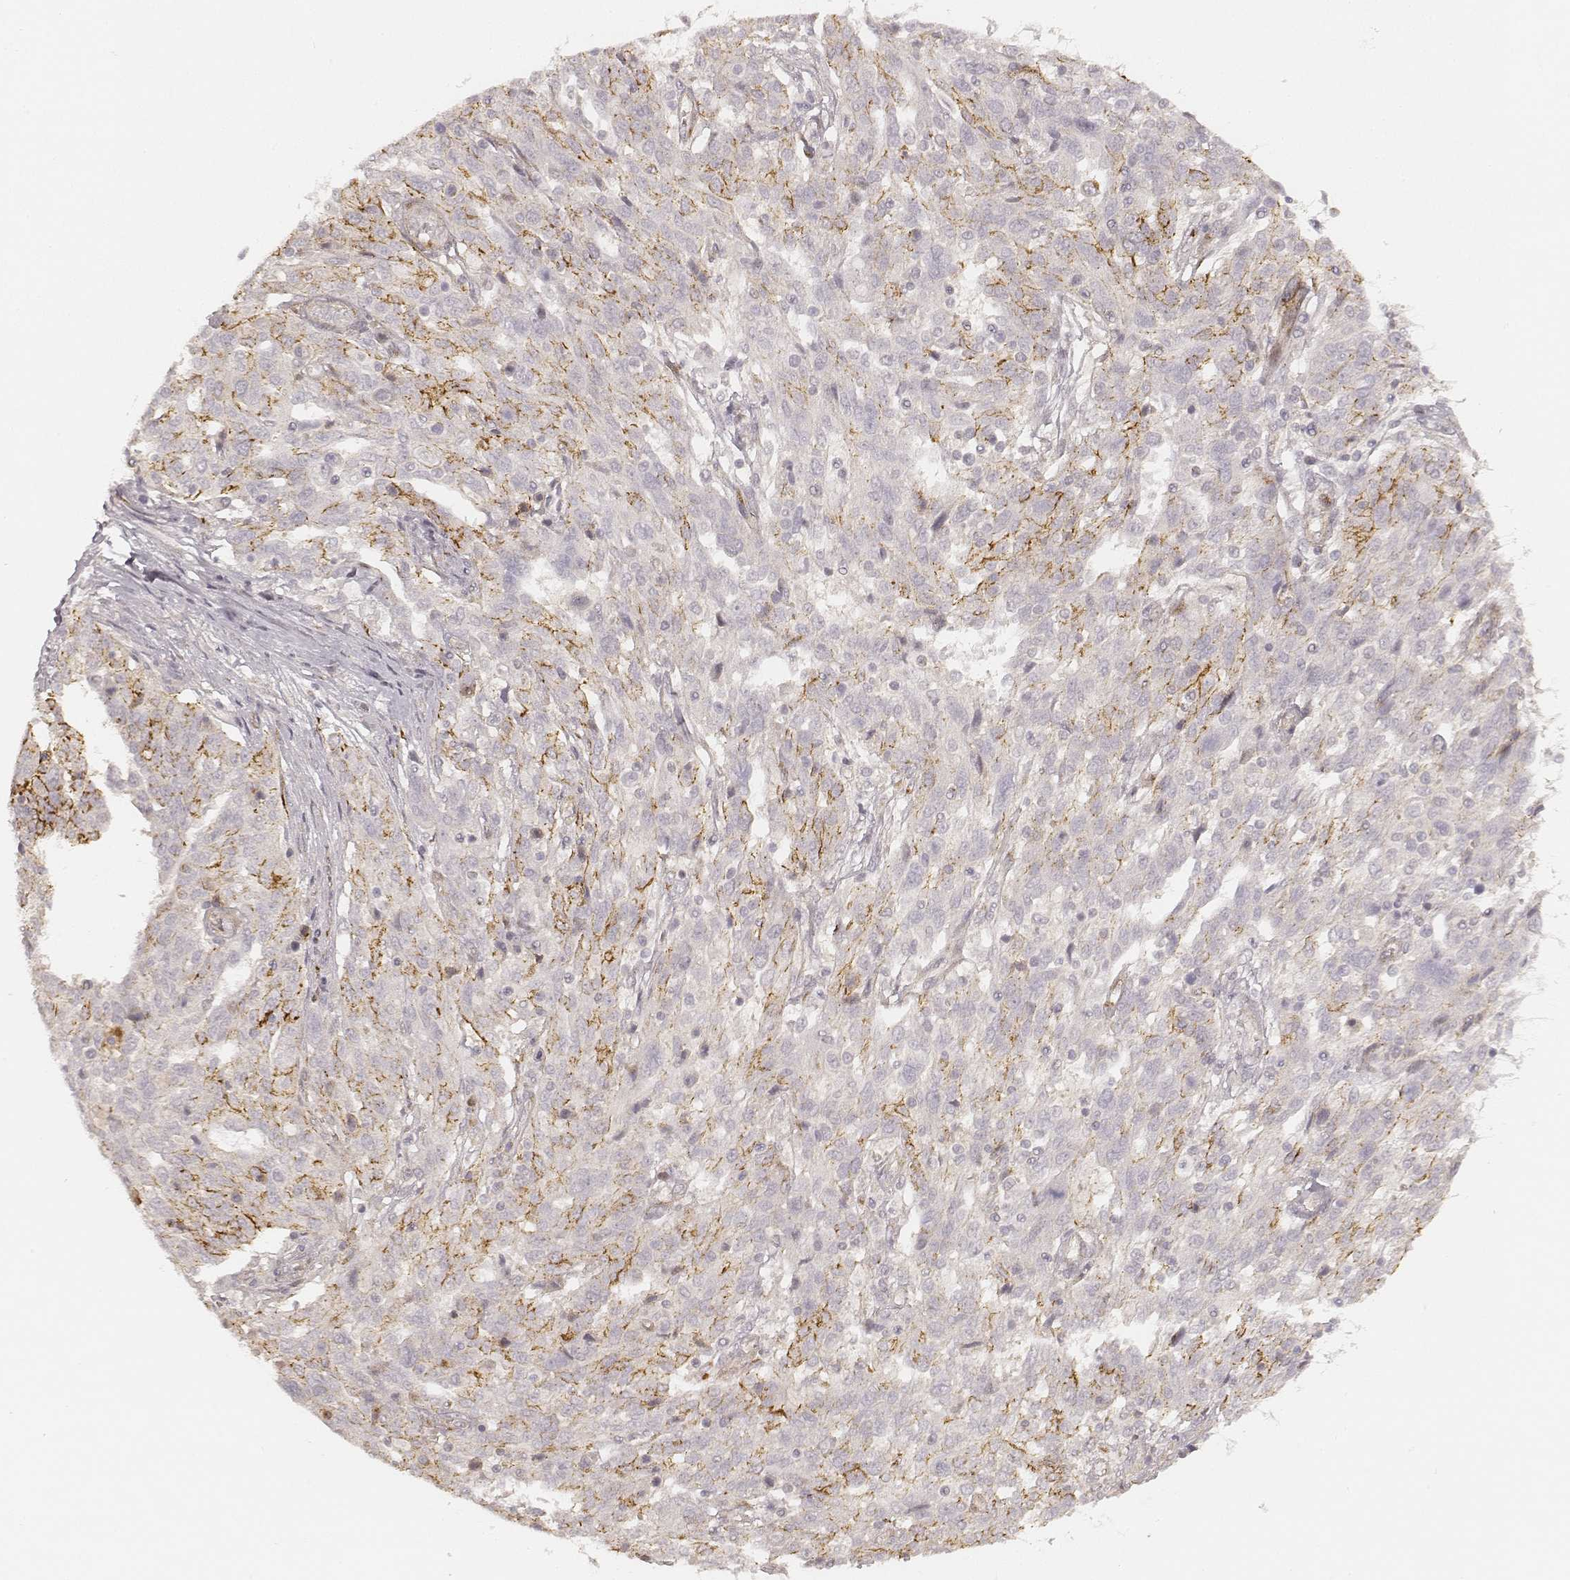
{"staining": {"intensity": "moderate", "quantity": "25%-75%", "location": "cytoplasmic/membranous"}, "tissue": "ovarian cancer", "cell_type": "Tumor cells", "image_type": "cancer", "snomed": [{"axis": "morphology", "description": "Cystadenocarcinoma, serous, NOS"}, {"axis": "topography", "description": "Ovary"}], "caption": "A medium amount of moderate cytoplasmic/membranous expression is present in approximately 25%-75% of tumor cells in ovarian cancer (serous cystadenocarcinoma) tissue. The protein of interest is shown in brown color, while the nuclei are stained blue.", "gene": "GORASP2", "patient": {"sex": "female", "age": 67}}